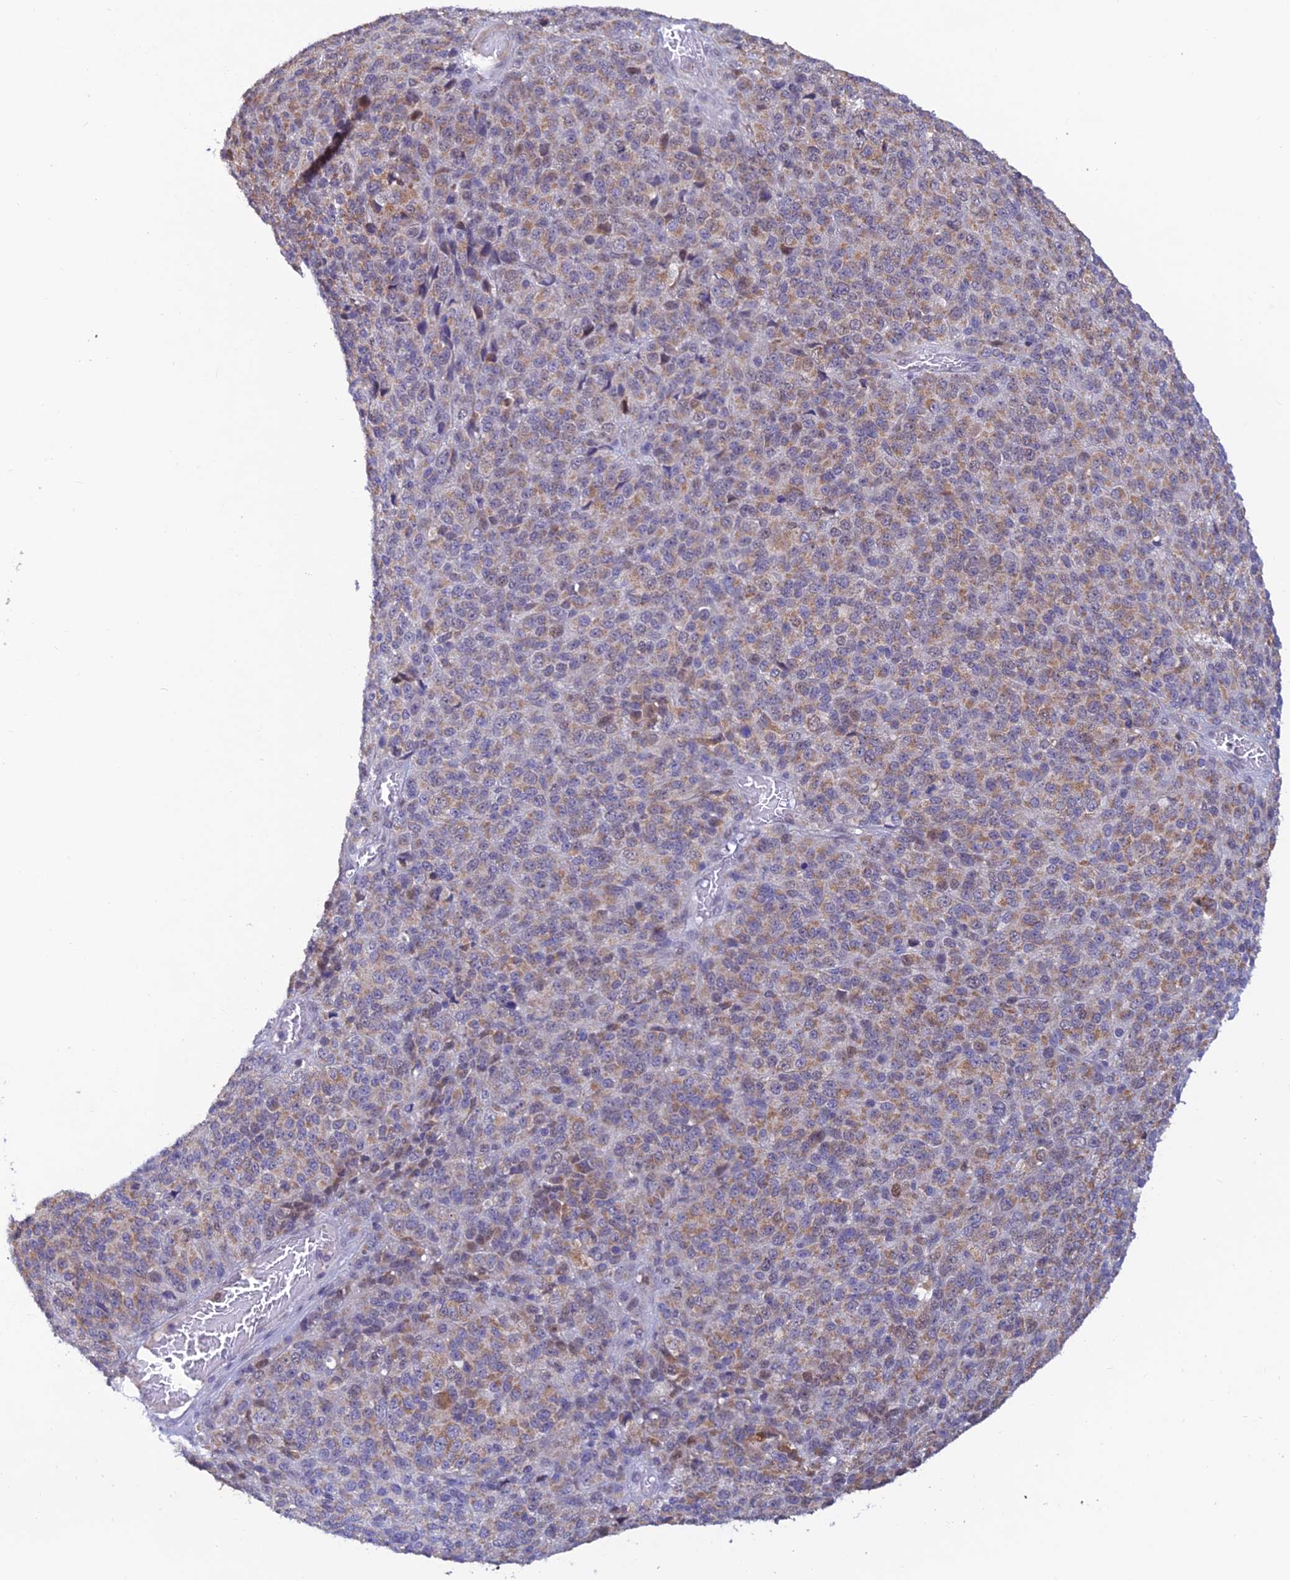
{"staining": {"intensity": "moderate", "quantity": "25%-75%", "location": "cytoplasmic/membranous"}, "tissue": "melanoma", "cell_type": "Tumor cells", "image_type": "cancer", "snomed": [{"axis": "morphology", "description": "Malignant melanoma, Metastatic site"}, {"axis": "topography", "description": "Brain"}], "caption": "DAB (3,3'-diaminobenzidine) immunohistochemical staining of melanoma reveals moderate cytoplasmic/membranous protein positivity in about 25%-75% of tumor cells.", "gene": "FASTKD5", "patient": {"sex": "female", "age": 56}}